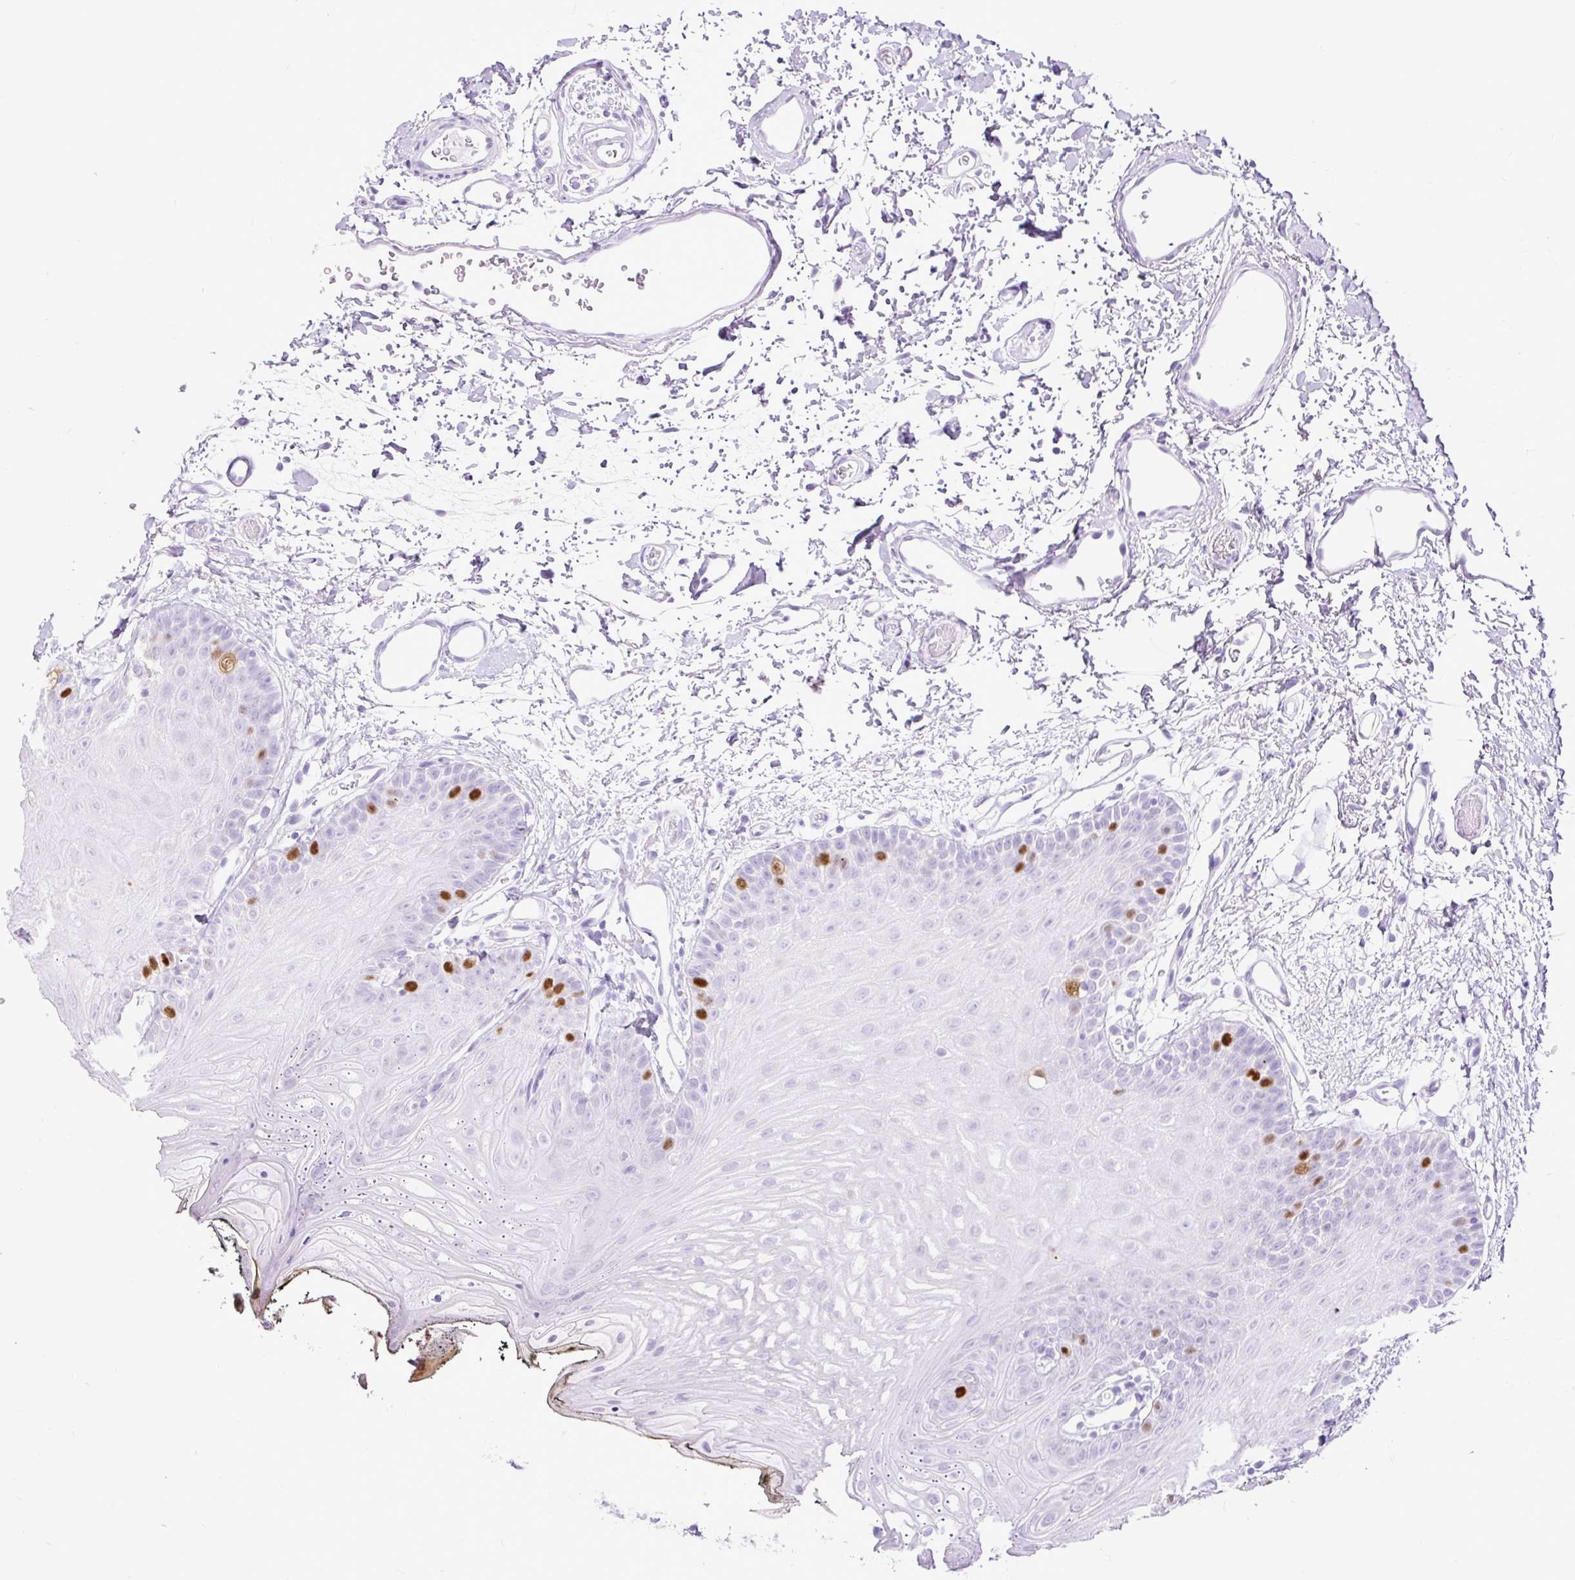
{"staining": {"intensity": "strong", "quantity": "<25%", "location": "nuclear"}, "tissue": "oral mucosa", "cell_type": "Squamous epithelial cells", "image_type": "normal", "snomed": [{"axis": "morphology", "description": "Normal tissue, NOS"}, {"axis": "morphology", "description": "Squamous cell carcinoma, NOS"}, {"axis": "topography", "description": "Oral tissue"}, {"axis": "topography", "description": "Head-Neck"}], "caption": "Brown immunohistochemical staining in normal human oral mucosa demonstrates strong nuclear positivity in approximately <25% of squamous epithelial cells. (DAB (3,3'-diaminobenzidine) = brown stain, brightfield microscopy at high magnification).", "gene": "RACGAP1", "patient": {"sex": "female", "age": 81}}